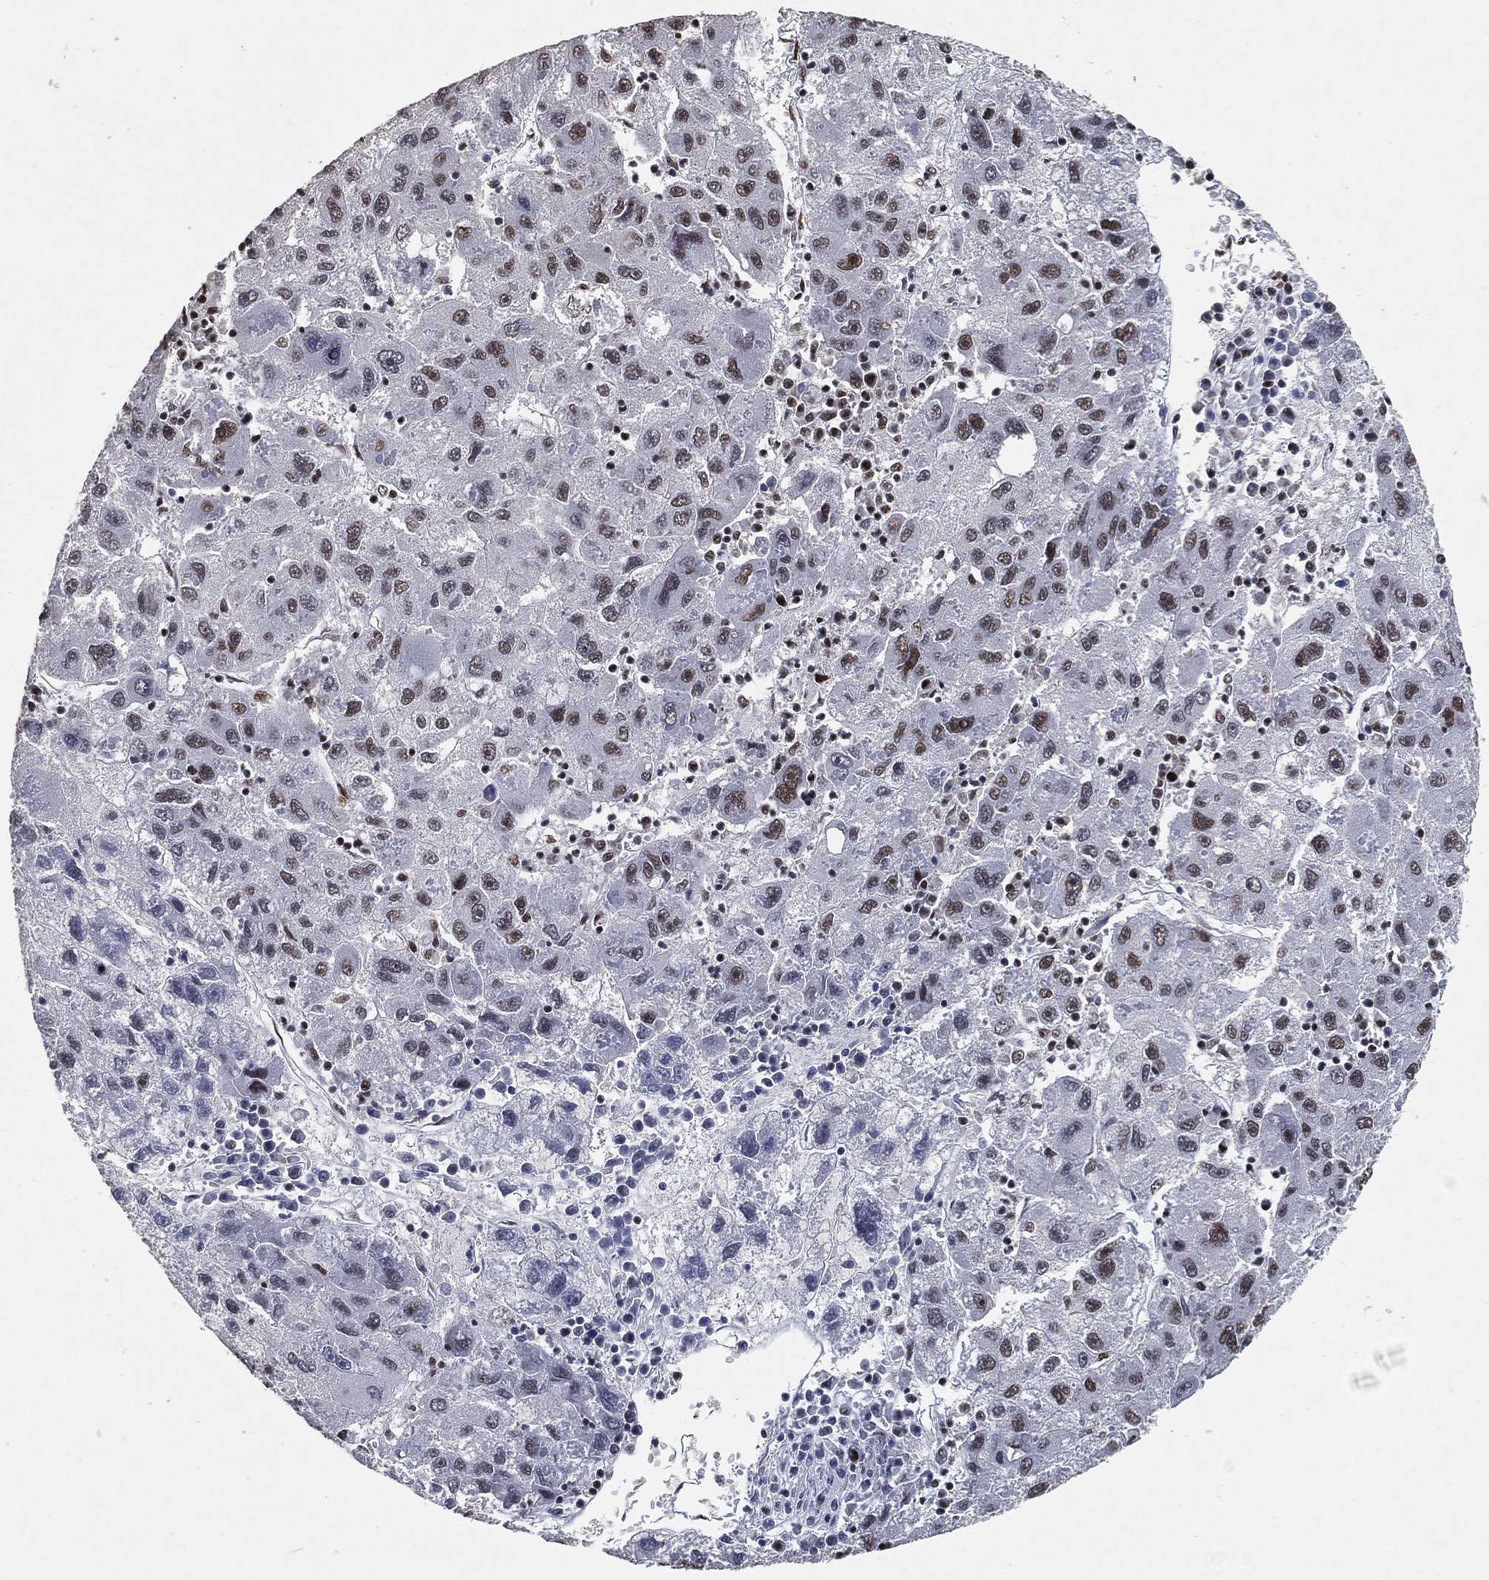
{"staining": {"intensity": "moderate", "quantity": "25%-75%", "location": "nuclear"}, "tissue": "liver cancer", "cell_type": "Tumor cells", "image_type": "cancer", "snomed": [{"axis": "morphology", "description": "Carcinoma, Hepatocellular, NOS"}, {"axis": "topography", "description": "Liver"}], "caption": "Immunohistochemical staining of liver cancer reveals moderate nuclear protein staining in about 25%-75% of tumor cells.", "gene": "DDX27", "patient": {"sex": "male", "age": 75}}